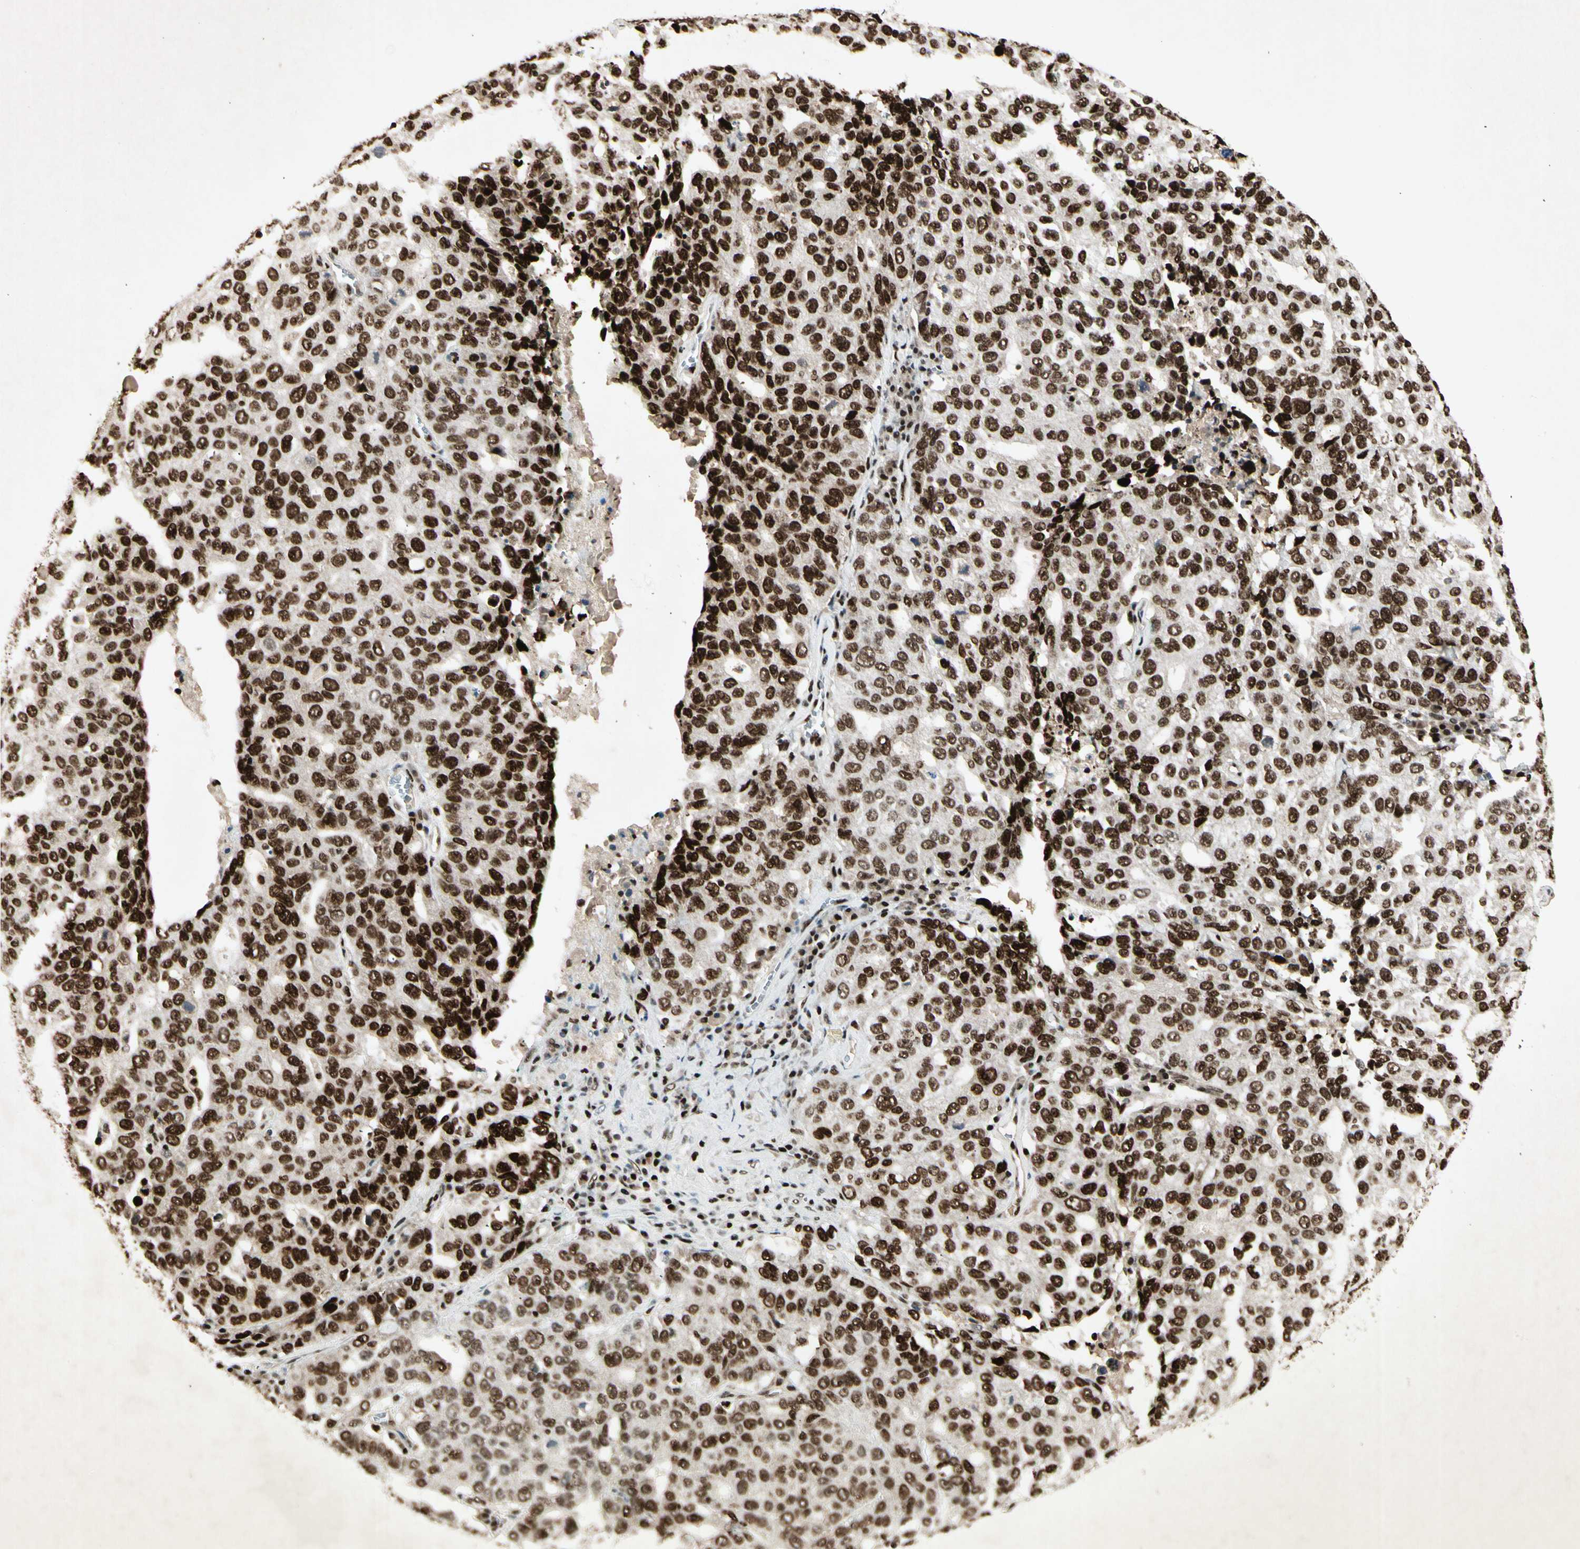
{"staining": {"intensity": "strong", "quantity": ">75%", "location": "nuclear"}, "tissue": "ovarian cancer", "cell_type": "Tumor cells", "image_type": "cancer", "snomed": [{"axis": "morphology", "description": "Carcinoma, endometroid"}, {"axis": "topography", "description": "Ovary"}], "caption": "About >75% of tumor cells in human endometroid carcinoma (ovarian) reveal strong nuclear protein expression as visualized by brown immunohistochemical staining.", "gene": "RNF43", "patient": {"sex": "female", "age": 62}}